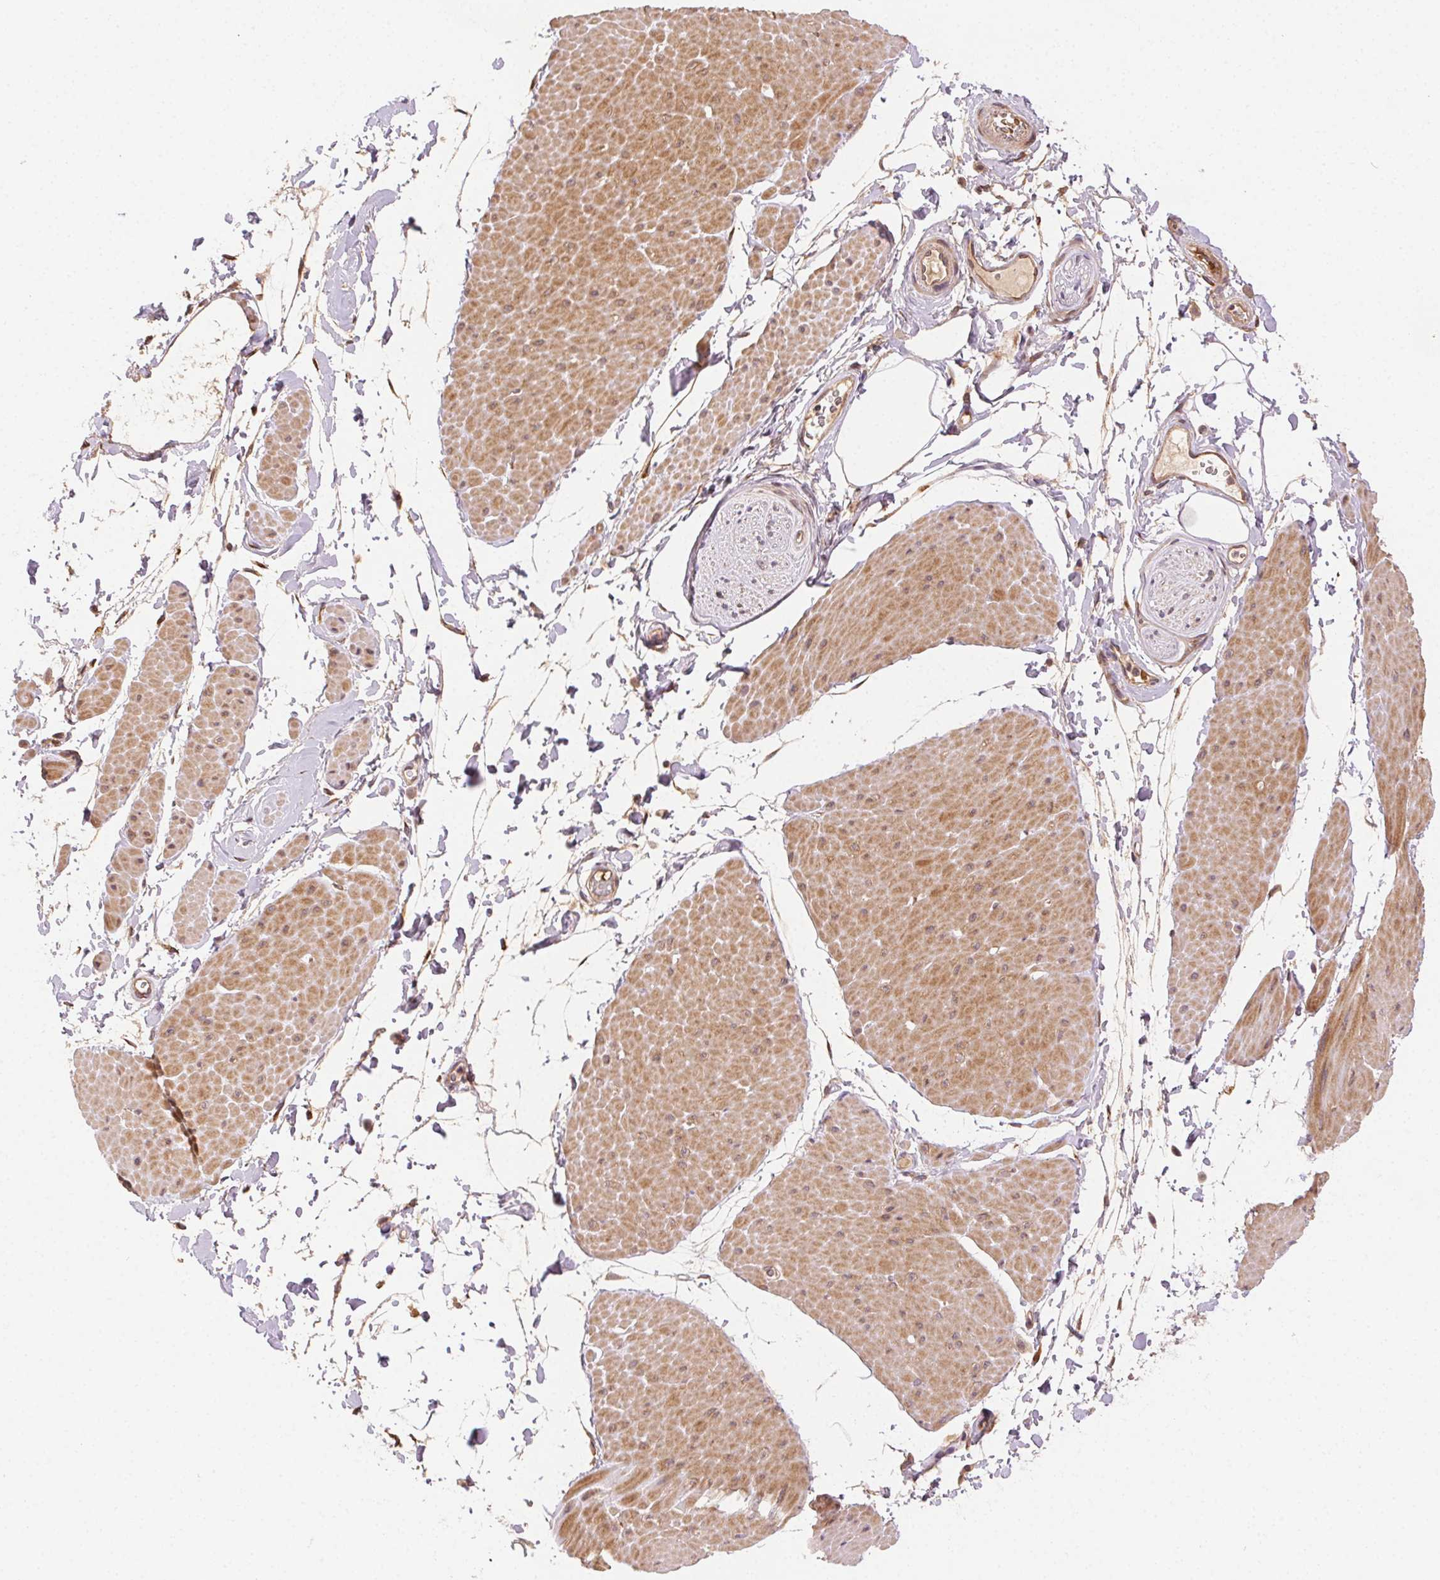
{"staining": {"intensity": "weak", "quantity": ">75%", "location": "cytoplasmic/membranous"}, "tissue": "adipose tissue", "cell_type": "Adipocytes", "image_type": "normal", "snomed": [{"axis": "morphology", "description": "Normal tissue, NOS"}, {"axis": "topography", "description": "Smooth muscle"}, {"axis": "topography", "description": "Peripheral nerve tissue"}], "caption": "Normal adipose tissue demonstrates weak cytoplasmic/membranous positivity in about >75% of adipocytes, visualized by immunohistochemistry.", "gene": "KLHL15", "patient": {"sex": "male", "age": 58}}